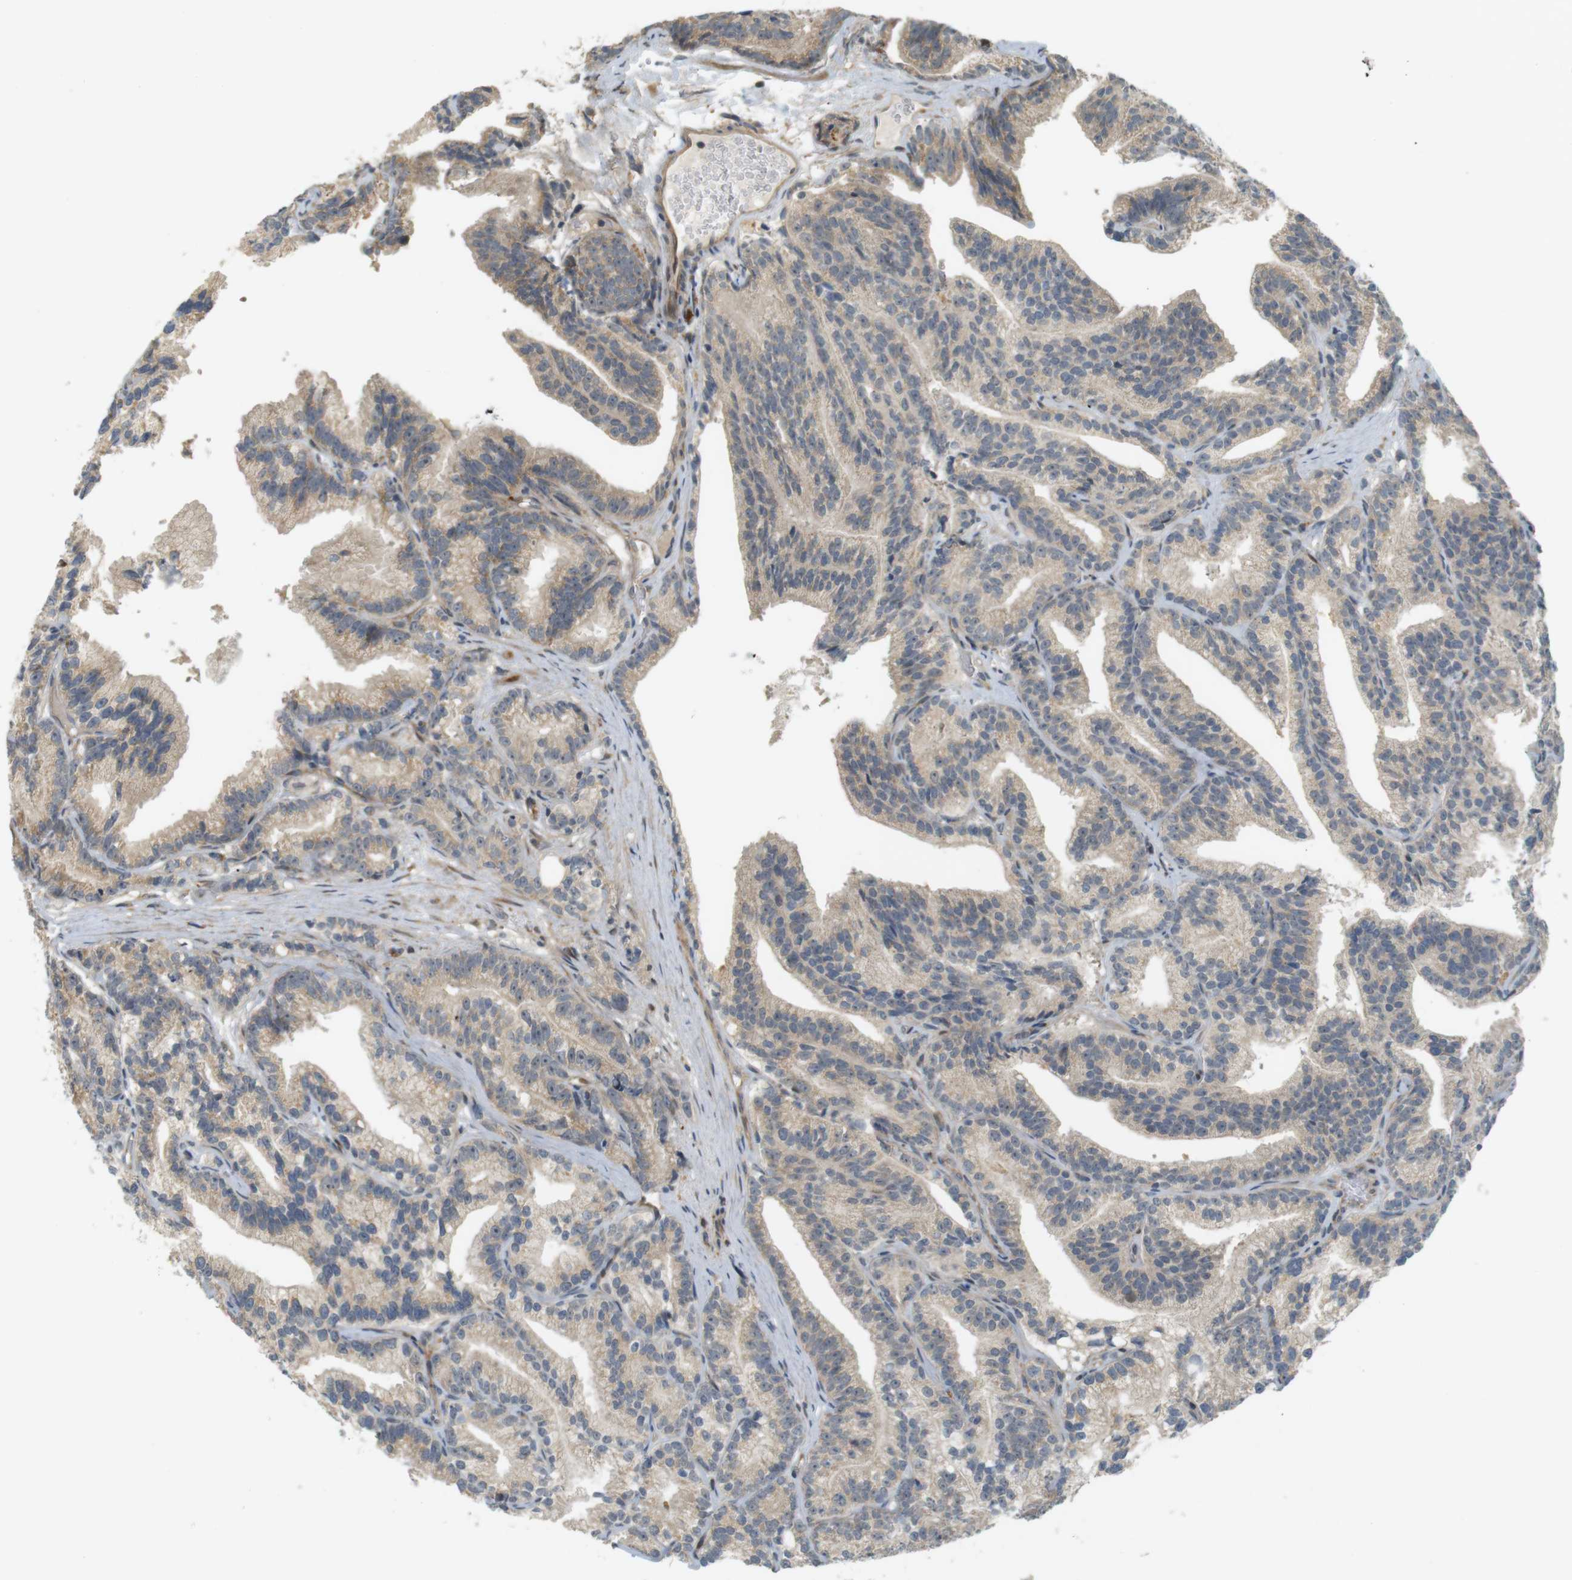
{"staining": {"intensity": "weak", "quantity": ">75%", "location": "cytoplasmic/membranous"}, "tissue": "prostate cancer", "cell_type": "Tumor cells", "image_type": "cancer", "snomed": [{"axis": "morphology", "description": "Adenocarcinoma, Low grade"}, {"axis": "topography", "description": "Prostate"}], "caption": "Approximately >75% of tumor cells in human prostate cancer exhibit weak cytoplasmic/membranous protein expression as visualized by brown immunohistochemical staining.", "gene": "TSPAN9", "patient": {"sex": "male", "age": 89}}